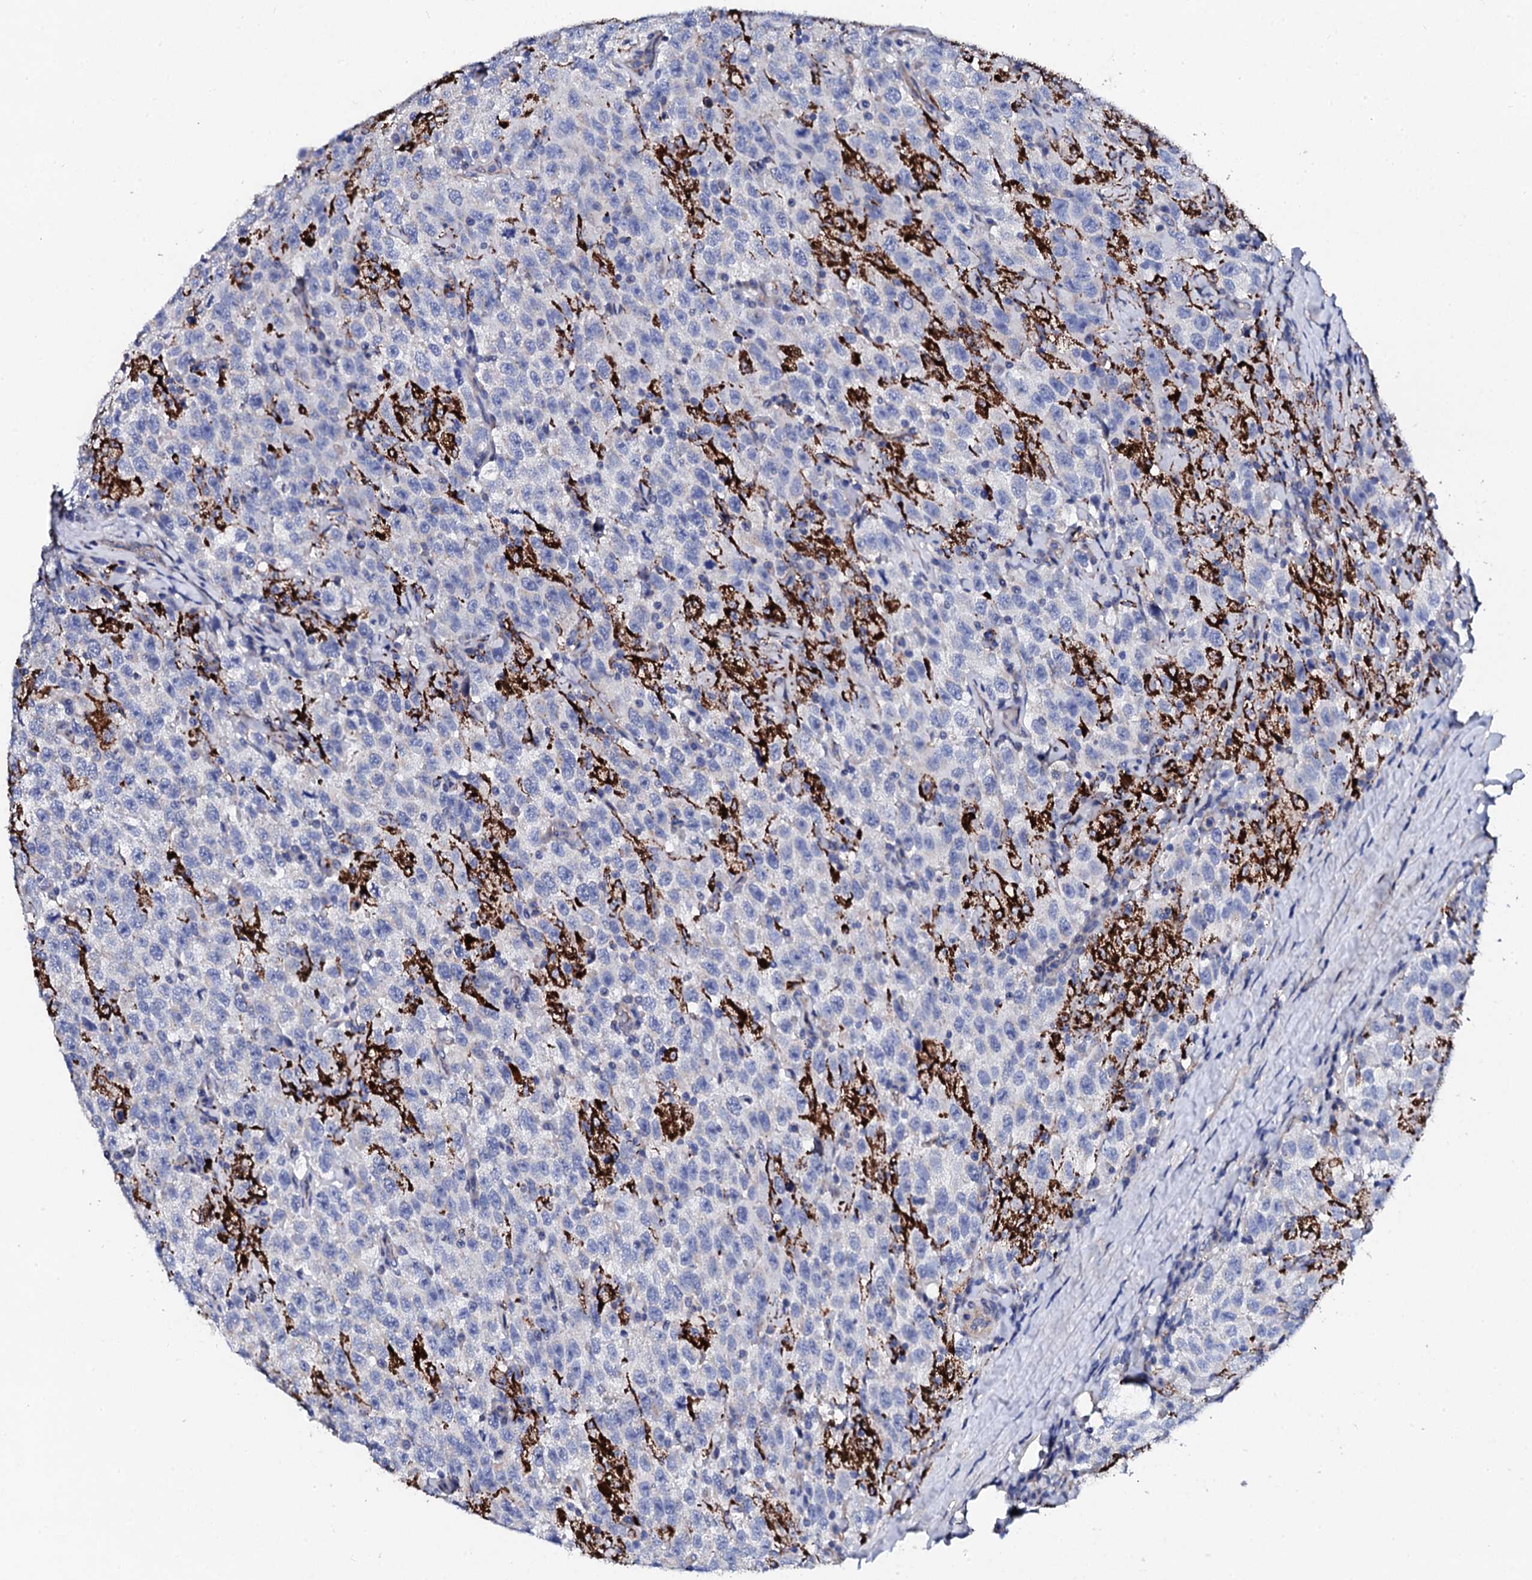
{"staining": {"intensity": "negative", "quantity": "none", "location": "none"}, "tissue": "testis cancer", "cell_type": "Tumor cells", "image_type": "cancer", "snomed": [{"axis": "morphology", "description": "Seminoma, NOS"}, {"axis": "topography", "description": "Testis"}], "caption": "This is an immunohistochemistry histopathology image of testis seminoma. There is no staining in tumor cells.", "gene": "KLHL32", "patient": {"sex": "male", "age": 41}}